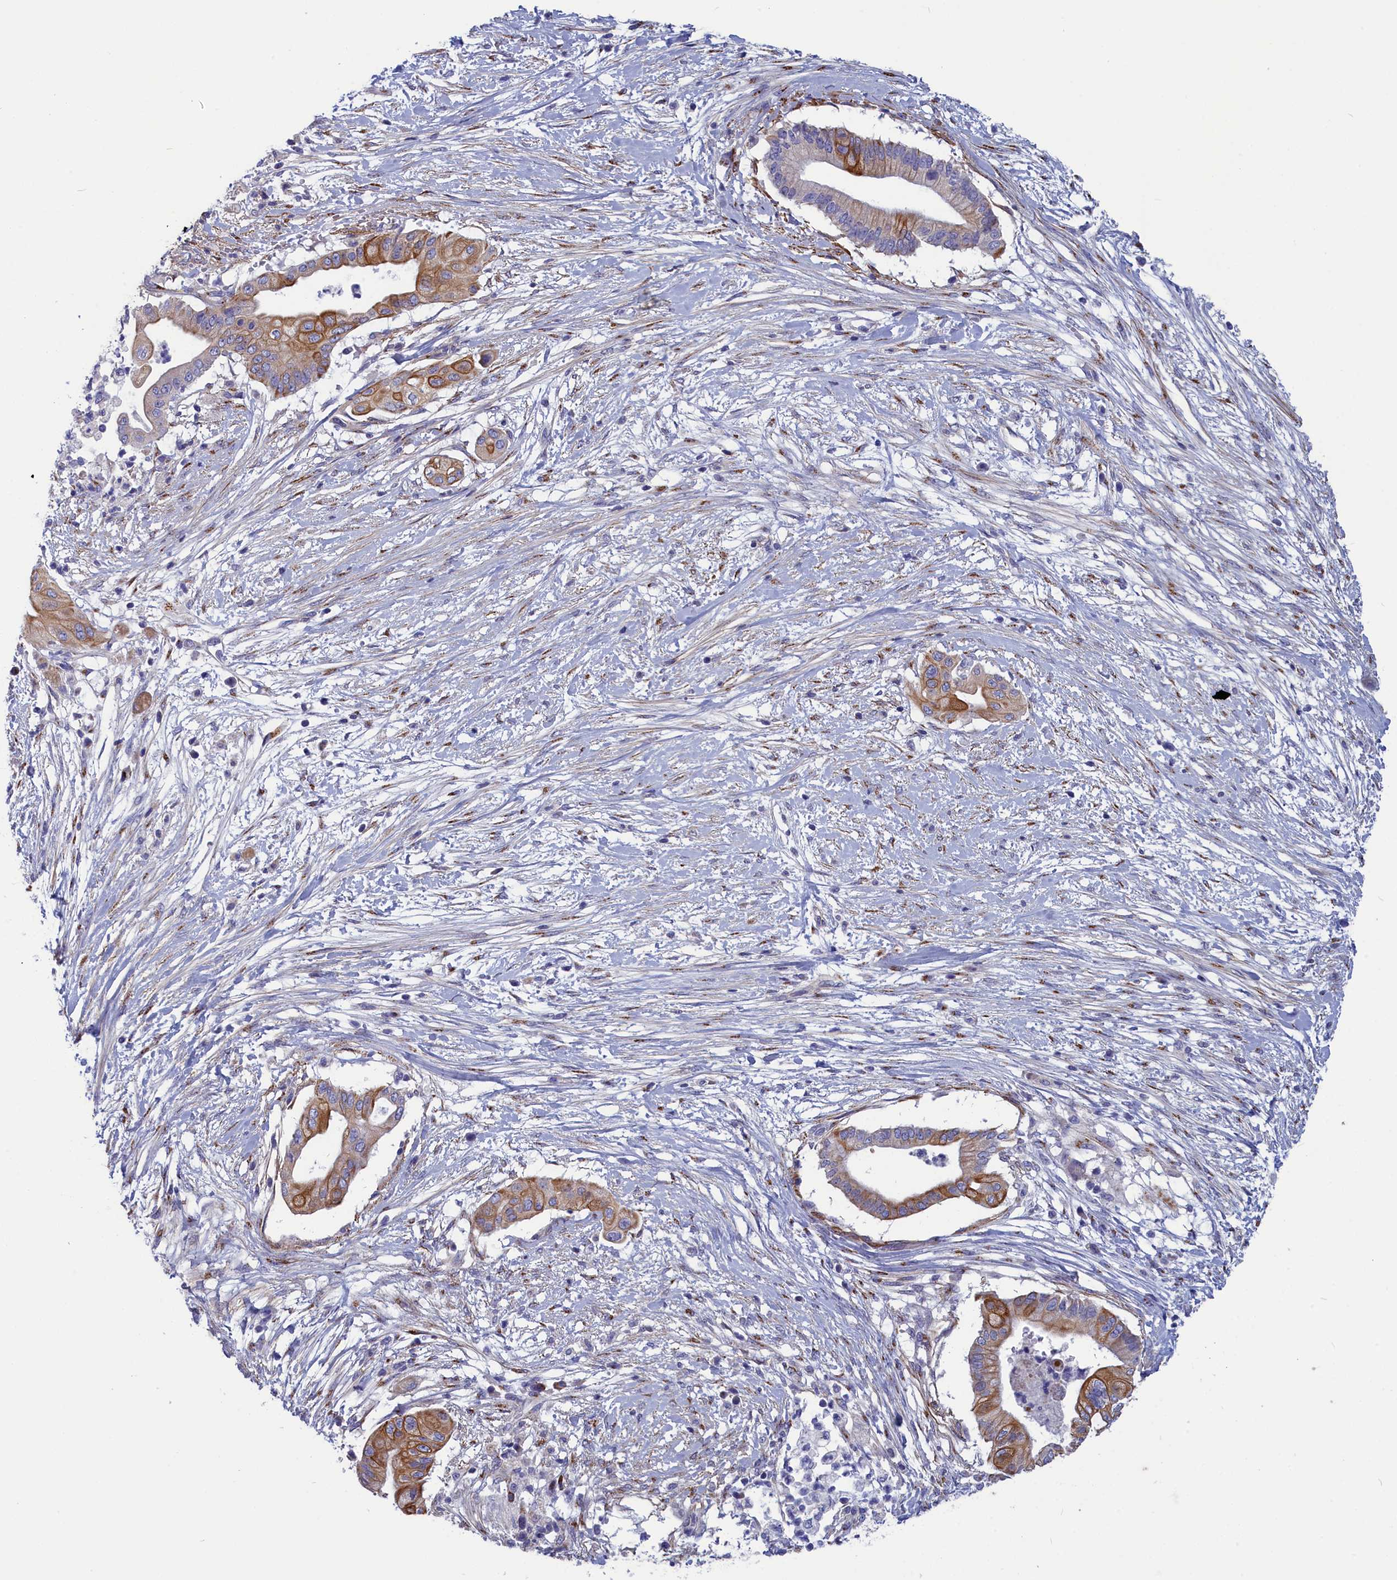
{"staining": {"intensity": "moderate", "quantity": "25%-75%", "location": "cytoplasmic/membranous"}, "tissue": "pancreatic cancer", "cell_type": "Tumor cells", "image_type": "cancer", "snomed": [{"axis": "morphology", "description": "Adenocarcinoma, NOS"}, {"axis": "topography", "description": "Pancreas"}], "caption": "A high-resolution micrograph shows immunohistochemistry (IHC) staining of pancreatic cancer (adenocarcinoma), which displays moderate cytoplasmic/membranous expression in about 25%-75% of tumor cells.", "gene": "TUBGCP4", "patient": {"sex": "male", "age": 68}}